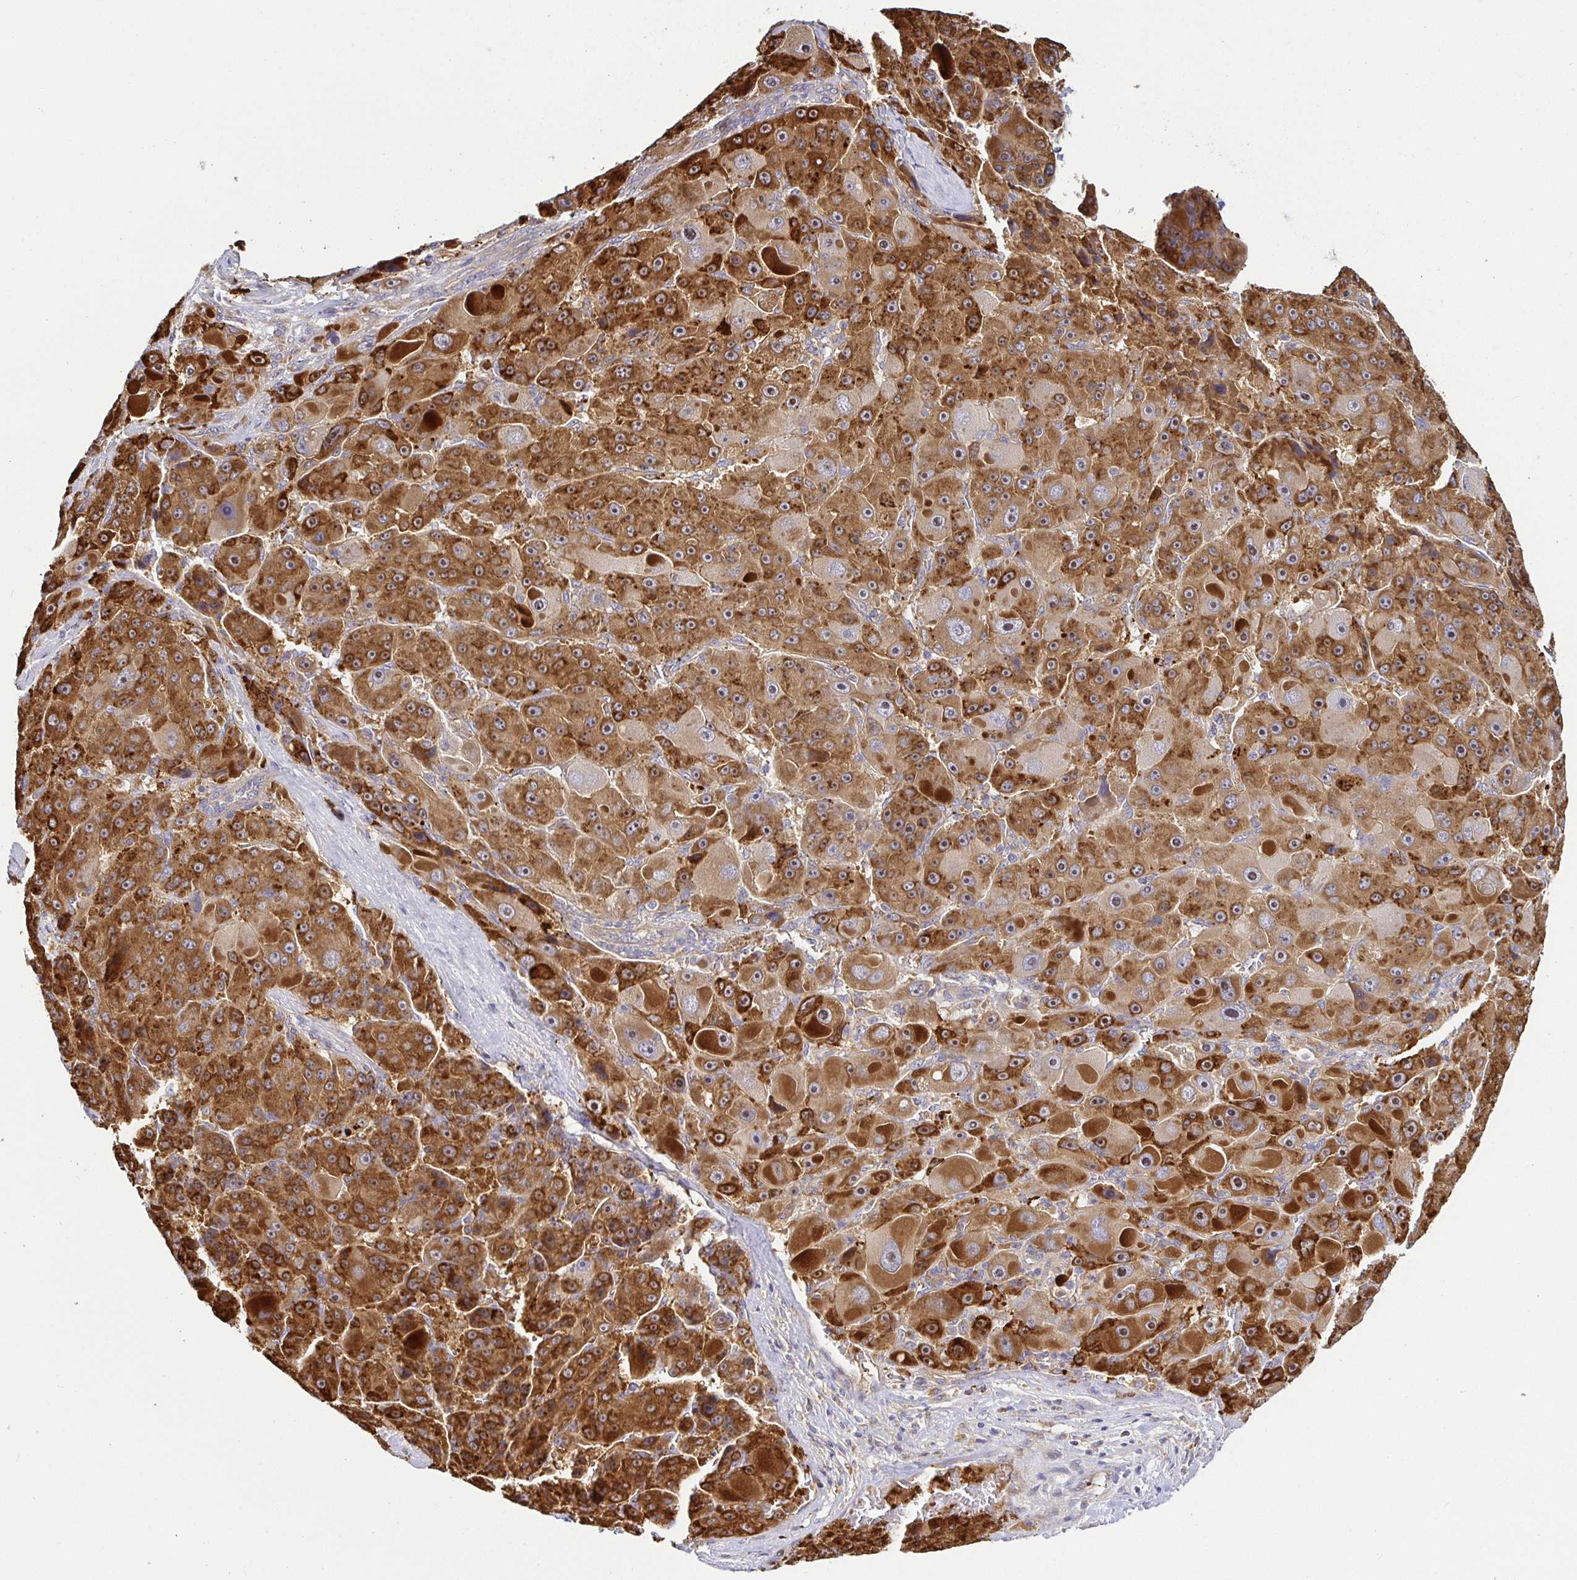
{"staining": {"intensity": "strong", "quantity": ">75%", "location": "cytoplasmic/membranous,nuclear"}, "tissue": "liver cancer", "cell_type": "Tumor cells", "image_type": "cancer", "snomed": [{"axis": "morphology", "description": "Carcinoma, Hepatocellular, NOS"}, {"axis": "topography", "description": "Liver"}], "caption": "Immunohistochemical staining of liver cancer displays high levels of strong cytoplasmic/membranous and nuclear staining in about >75% of tumor cells. (DAB (3,3'-diaminobenzidine) IHC, brown staining for protein, blue staining for nuclei).", "gene": "SNX8", "patient": {"sex": "male", "age": 76}}